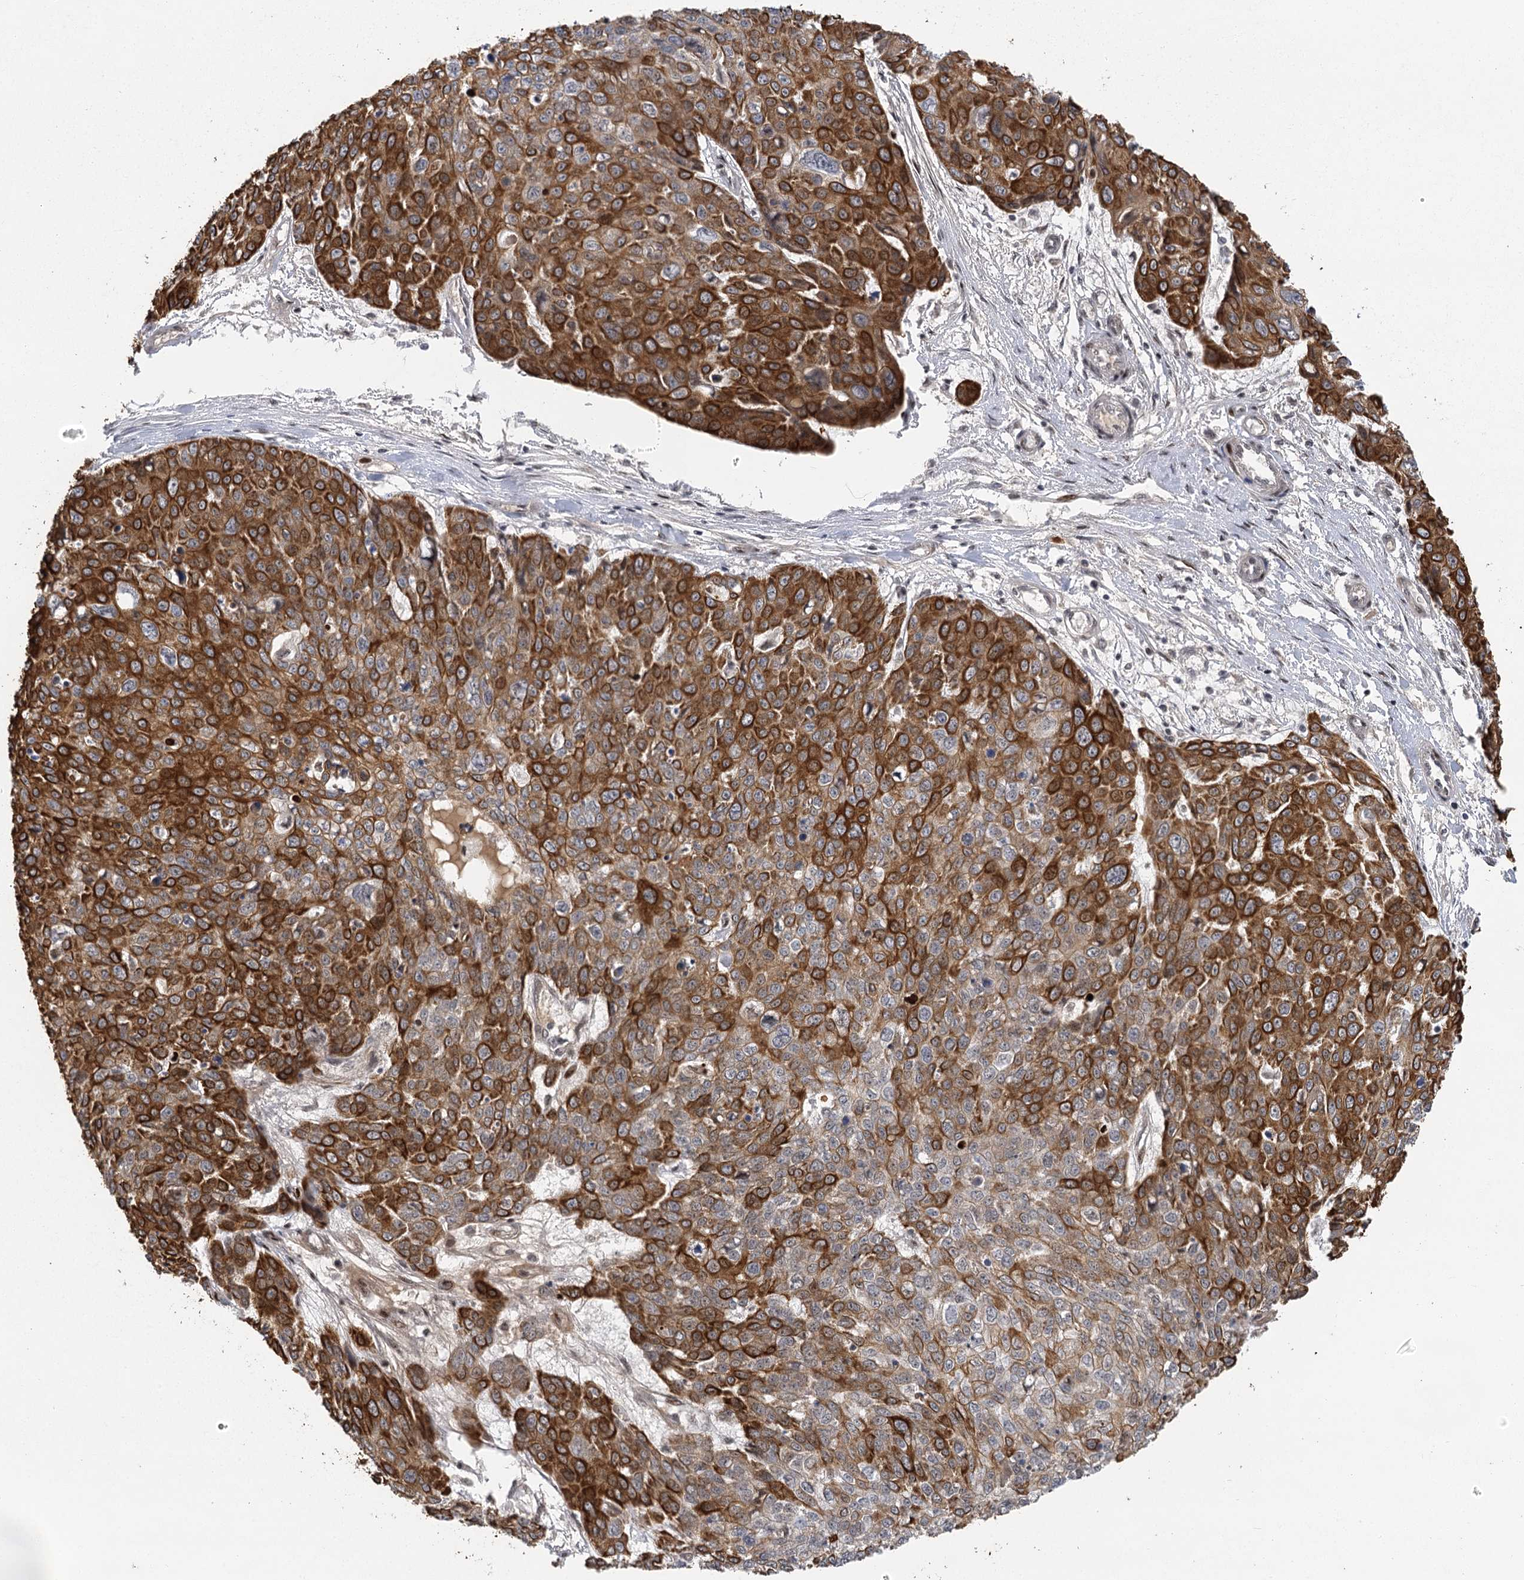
{"staining": {"intensity": "strong", "quantity": ">75%", "location": "cytoplasmic/membranous"}, "tissue": "skin cancer", "cell_type": "Tumor cells", "image_type": "cancer", "snomed": [{"axis": "morphology", "description": "Squamous cell carcinoma, NOS"}, {"axis": "topography", "description": "Skin"}], "caption": "Skin cancer (squamous cell carcinoma) was stained to show a protein in brown. There is high levels of strong cytoplasmic/membranous expression in approximately >75% of tumor cells.", "gene": "IL11RA", "patient": {"sex": "male", "age": 71}}